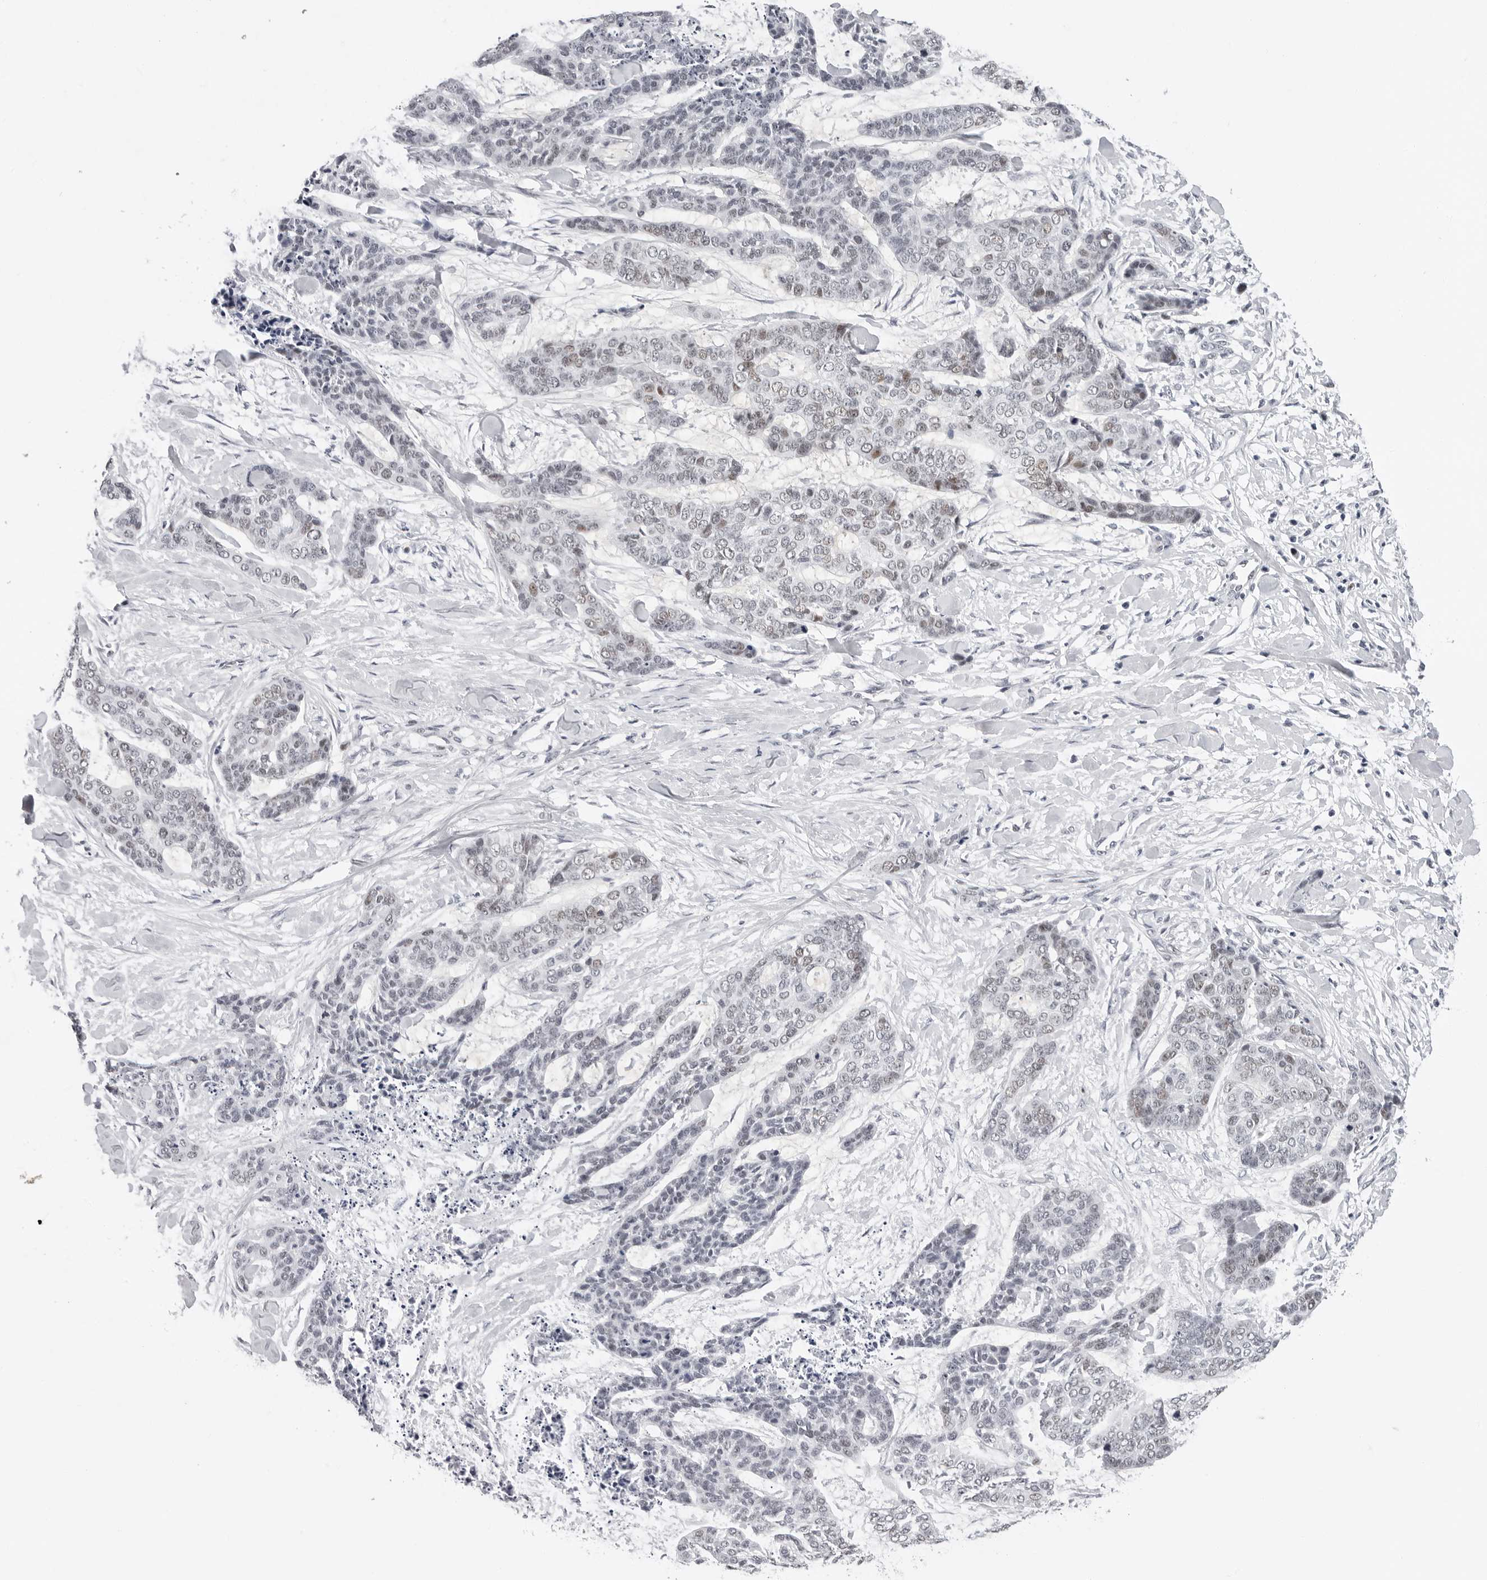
{"staining": {"intensity": "weak", "quantity": "<25%", "location": "nuclear"}, "tissue": "skin cancer", "cell_type": "Tumor cells", "image_type": "cancer", "snomed": [{"axis": "morphology", "description": "Basal cell carcinoma"}, {"axis": "topography", "description": "Skin"}], "caption": "A high-resolution image shows IHC staining of basal cell carcinoma (skin), which reveals no significant positivity in tumor cells.", "gene": "USP1", "patient": {"sex": "female", "age": 64}}